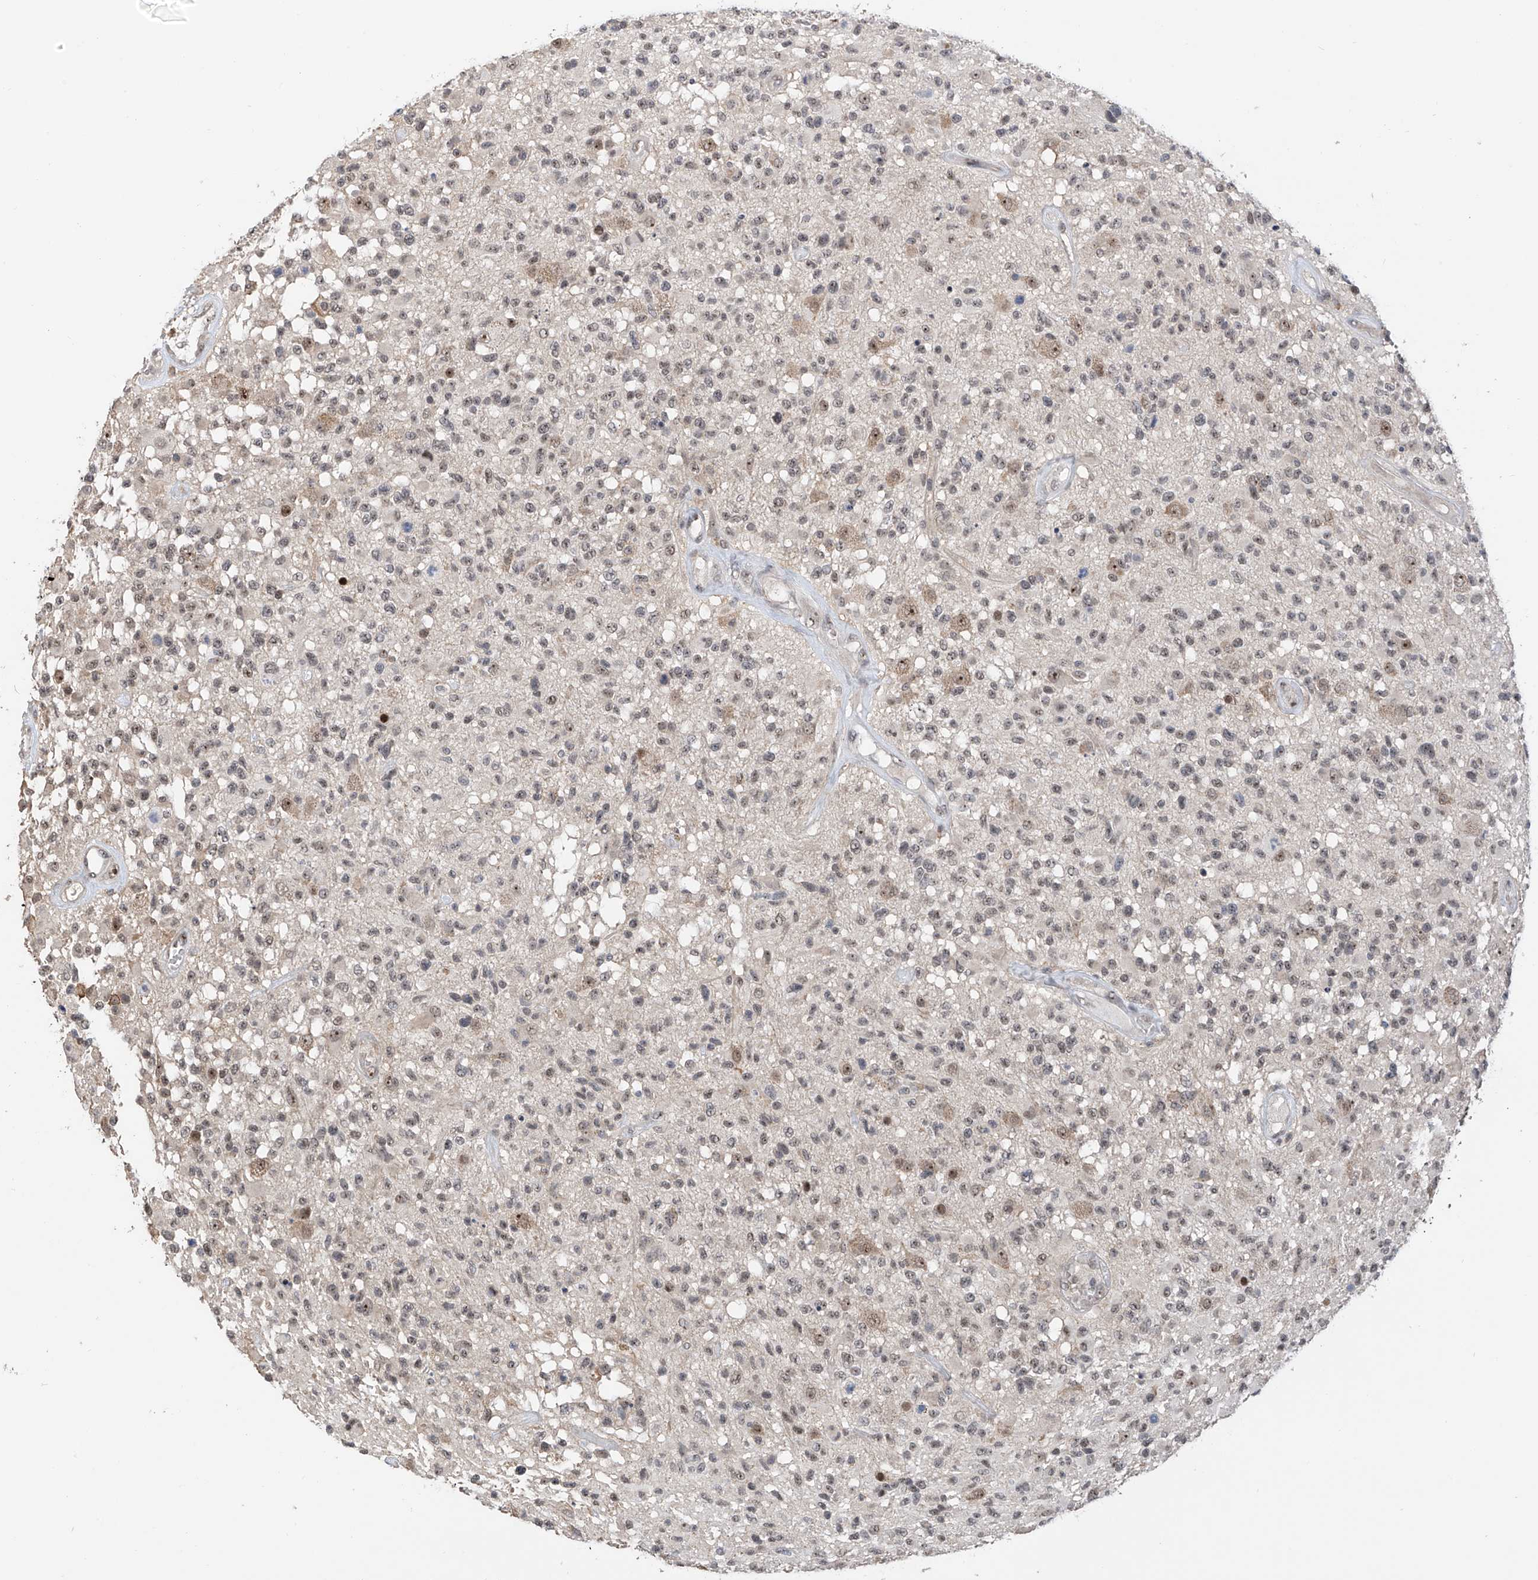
{"staining": {"intensity": "negative", "quantity": "none", "location": "none"}, "tissue": "glioma", "cell_type": "Tumor cells", "image_type": "cancer", "snomed": [{"axis": "morphology", "description": "Glioma, malignant, High grade"}, {"axis": "morphology", "description": "Glioblastoma, NOS"}, {"axis": "topography", "description": "Brain"}], "caption": "Glioblastoma was stained to show a protein in brown. There is no significant expression in tumor cells. (Brightfield microscopy of DAB (3,3'-diaminobenzidine) immunohistochemistry at high magnification).", "gene": "C1orf131", "patient": {"sex": "male", "age": 60}}